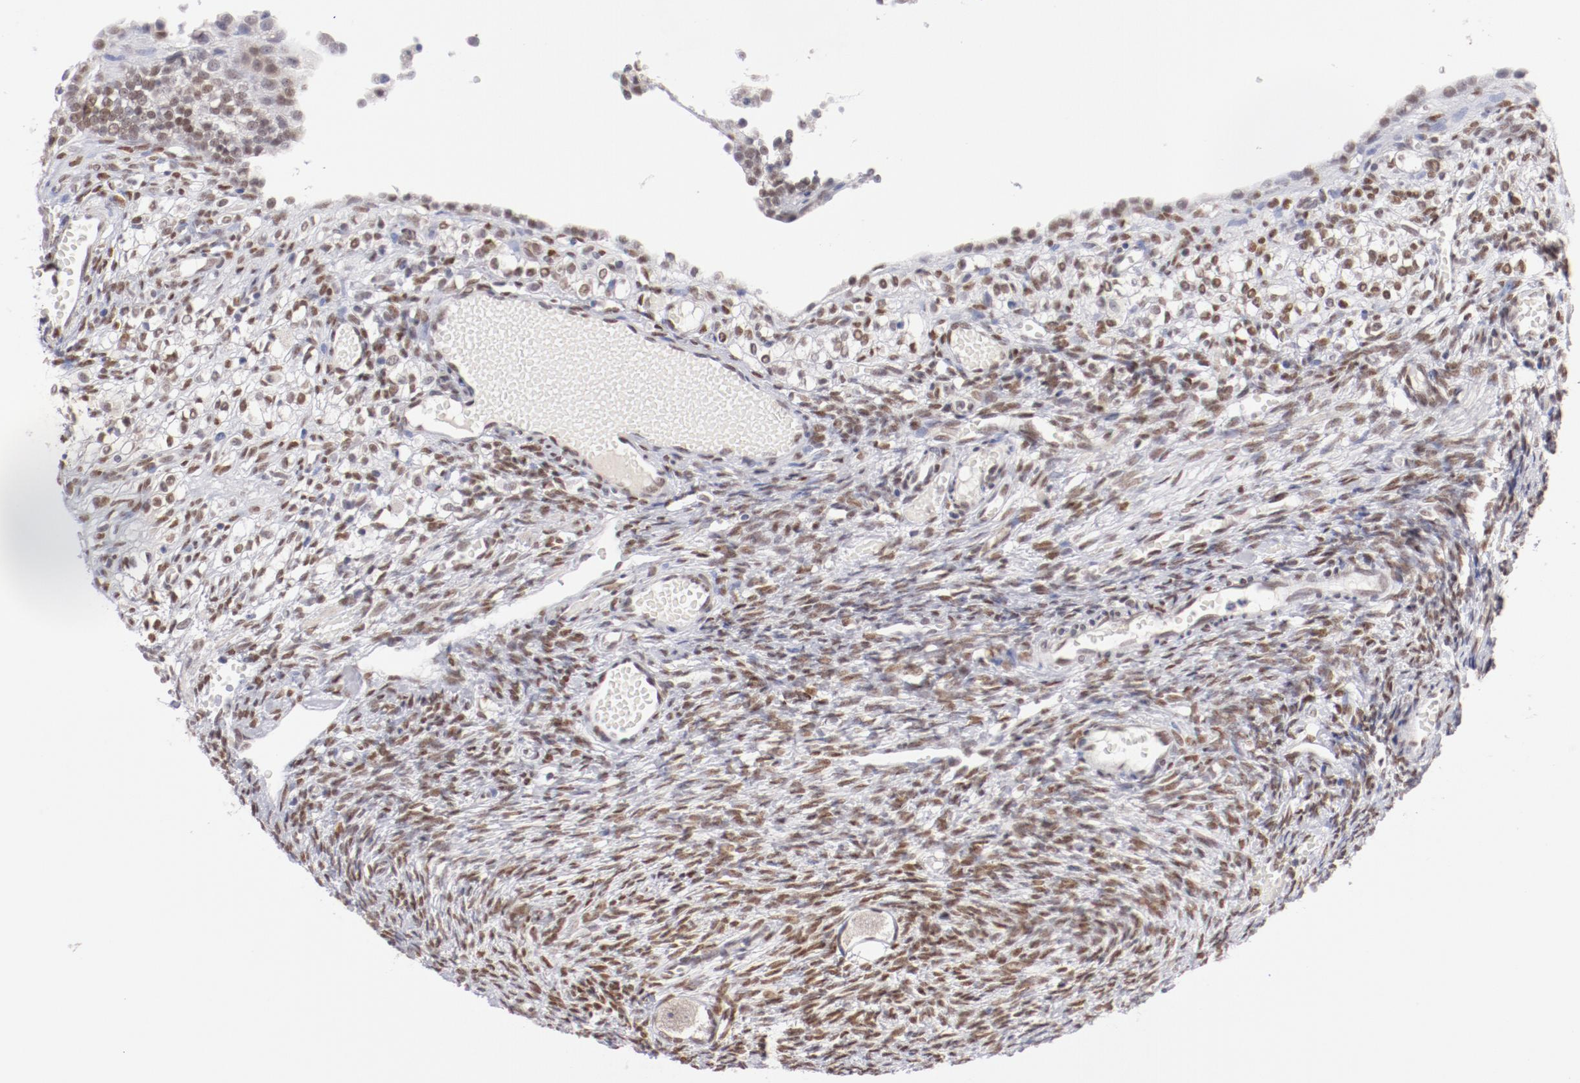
{"staining": {"intensity": "weak", "quantity": ">75%", "location": "nuclear"}, "tissue": "ovary", "cell_type": "Ovarian stroma cells", "image_type": "normal", "snomed": [{"axis": "morphology", "description": "Normal tissue, NOS"}, {"axis": "topography", "description": "Ovary"}], "caption": "Benign ovary was stained to show a protein in brown. There is low levels of weak nuclear positivity in approximately >75% of ovarian stroma cells. (IHC, brightfield microscopy, high magnification).", "gene": "TFAP4", "patient": {"sex": "female", "age": 35}}